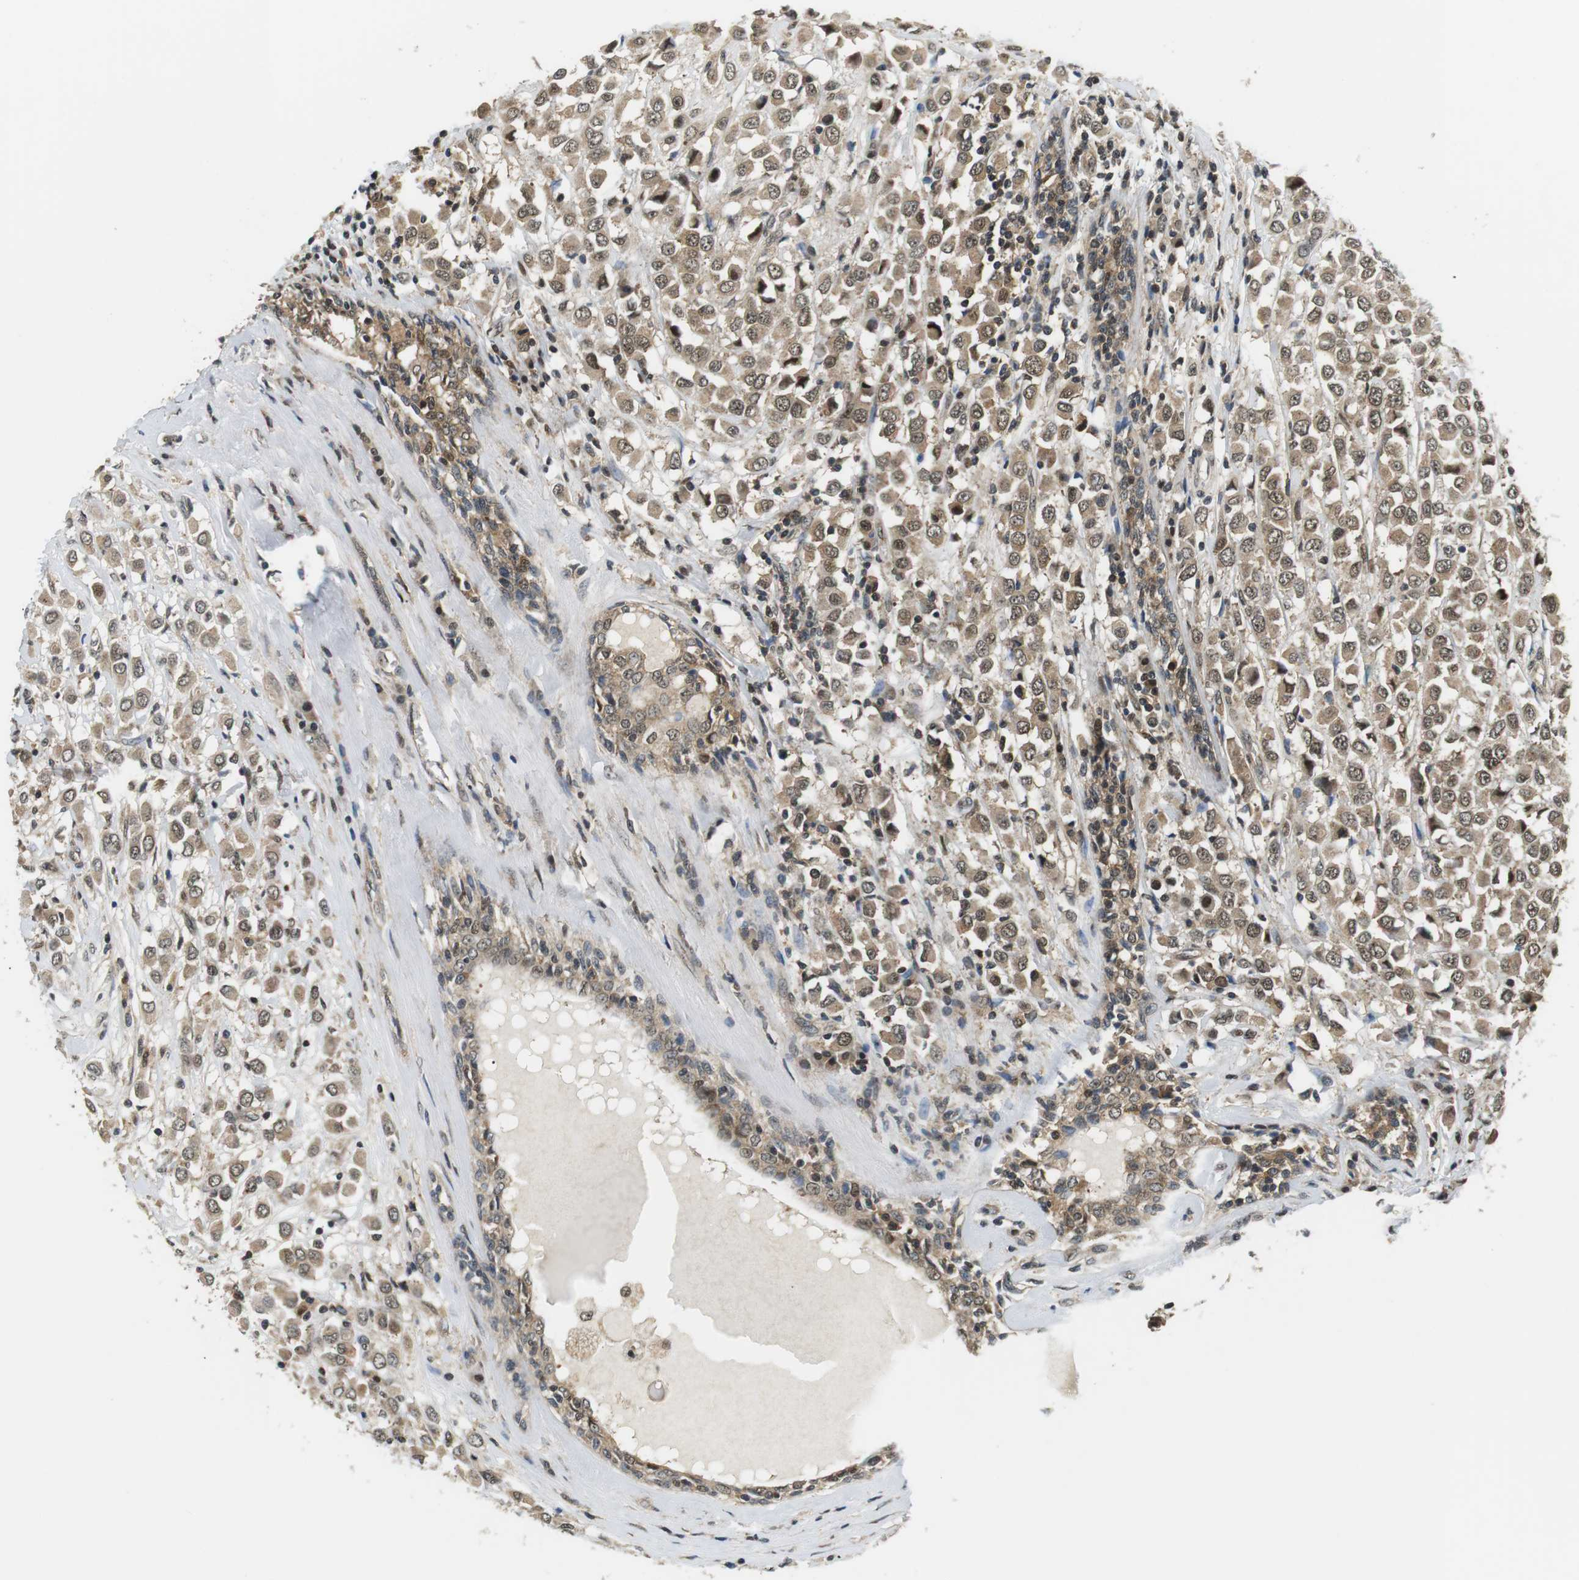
{"staining": {"intensity": "weak", "quantity": ">75%", "location": "cytoplasmic/membranous,nuclear"}, "tissue": "breast cancer", "cell_type": "Tumor cells", "image_type": "cancer", "snomed": [{"axis": "morphology", "description": "Duct carcinoma"}, {"axis": "topography", "description": "Breast"}], "caption": "A high-resolution image shows IHC staining of invasive ductal carcinoma (breast), which exhibits weak cytoplasmic/membranous and nuclear positivity in about >75% of tumor cells.", "gene": "CSNK2B", "patient": {"sex": "female", "age": 61}}